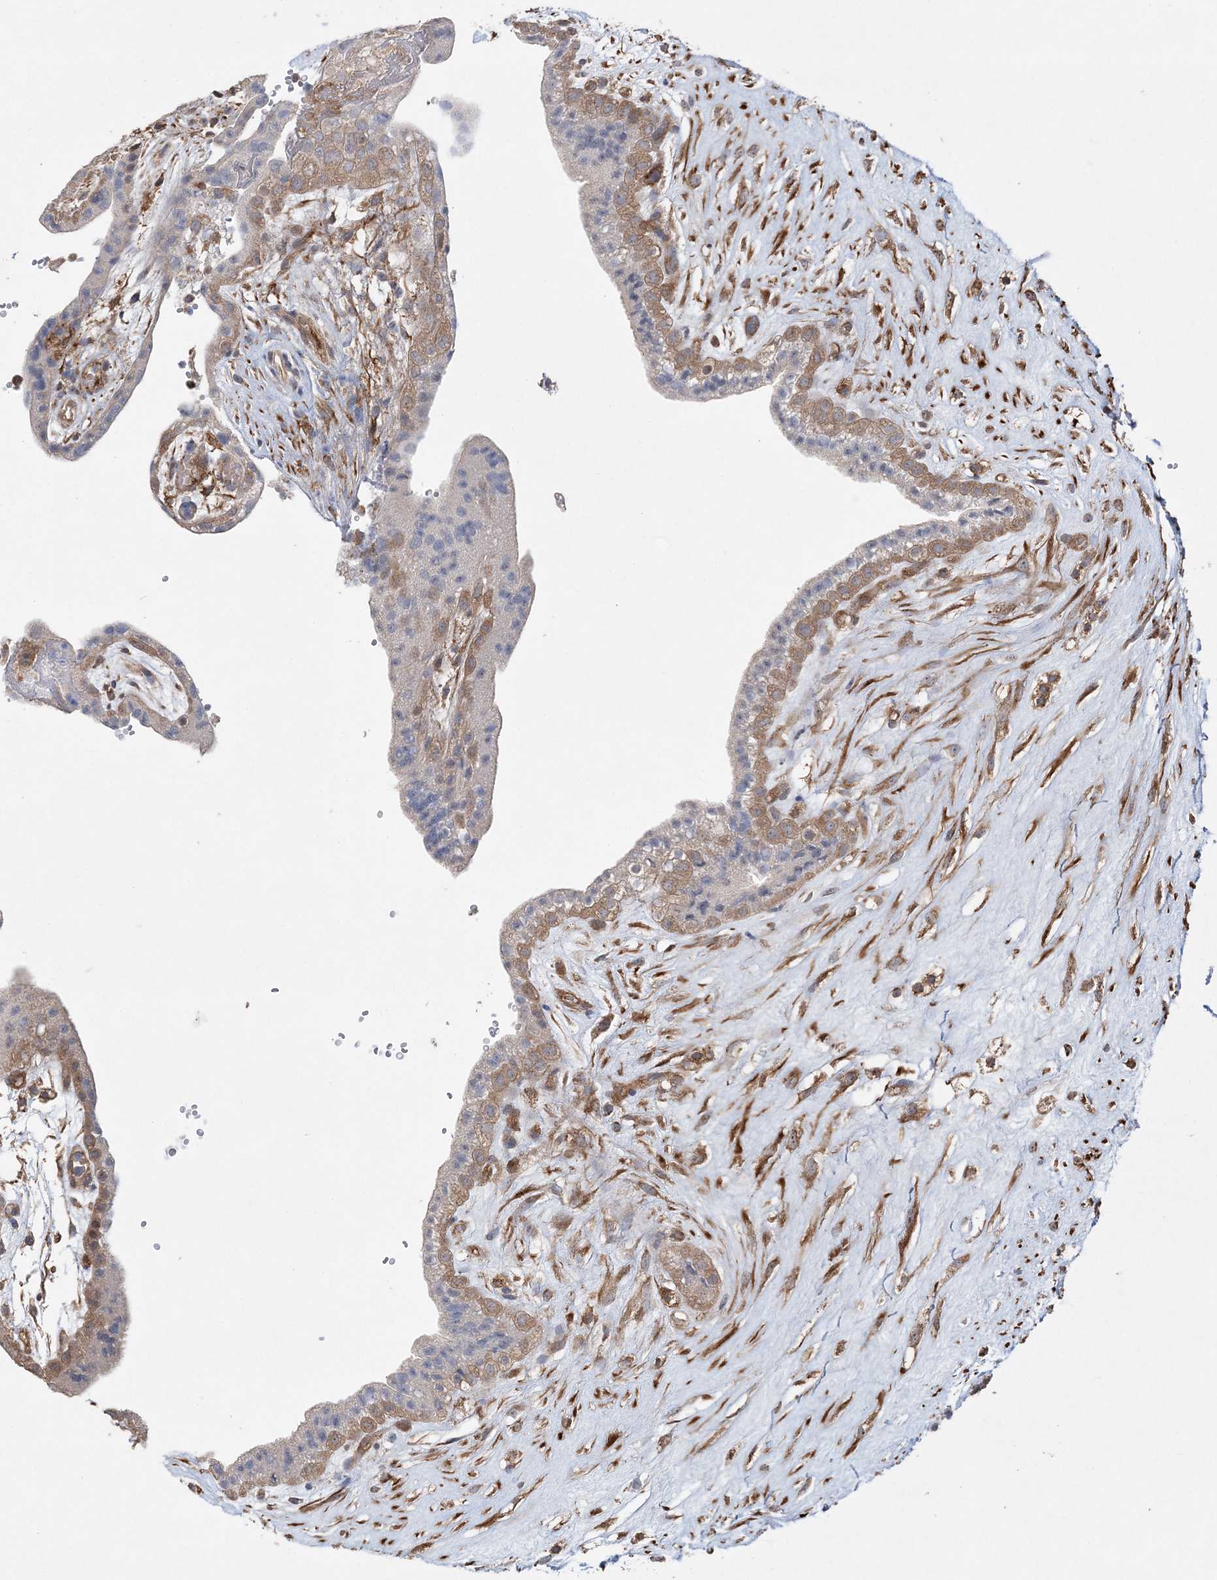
{"staining": {"intensity": "moderate", "quantity": ">75%", "location": "cytoplasmic/membranous"}, "tissue": "placenta", "cell_type": "Decidual cells", "image_type": "normal", "snomed": [{"axis": "morphology", "description": "Normal tissue, NOS"}, {"axis": "topography", "description": "Placenta"}], "caption": "Protein expression analysis of benign placenta shows moderate cytoplasmic/membranous staining in about >75% of decidual cells. (DAB IHC with brightfield microscopy, high magnification).", "gene": "ACAP2", "patient": {"sex": "female", "age": 18}}